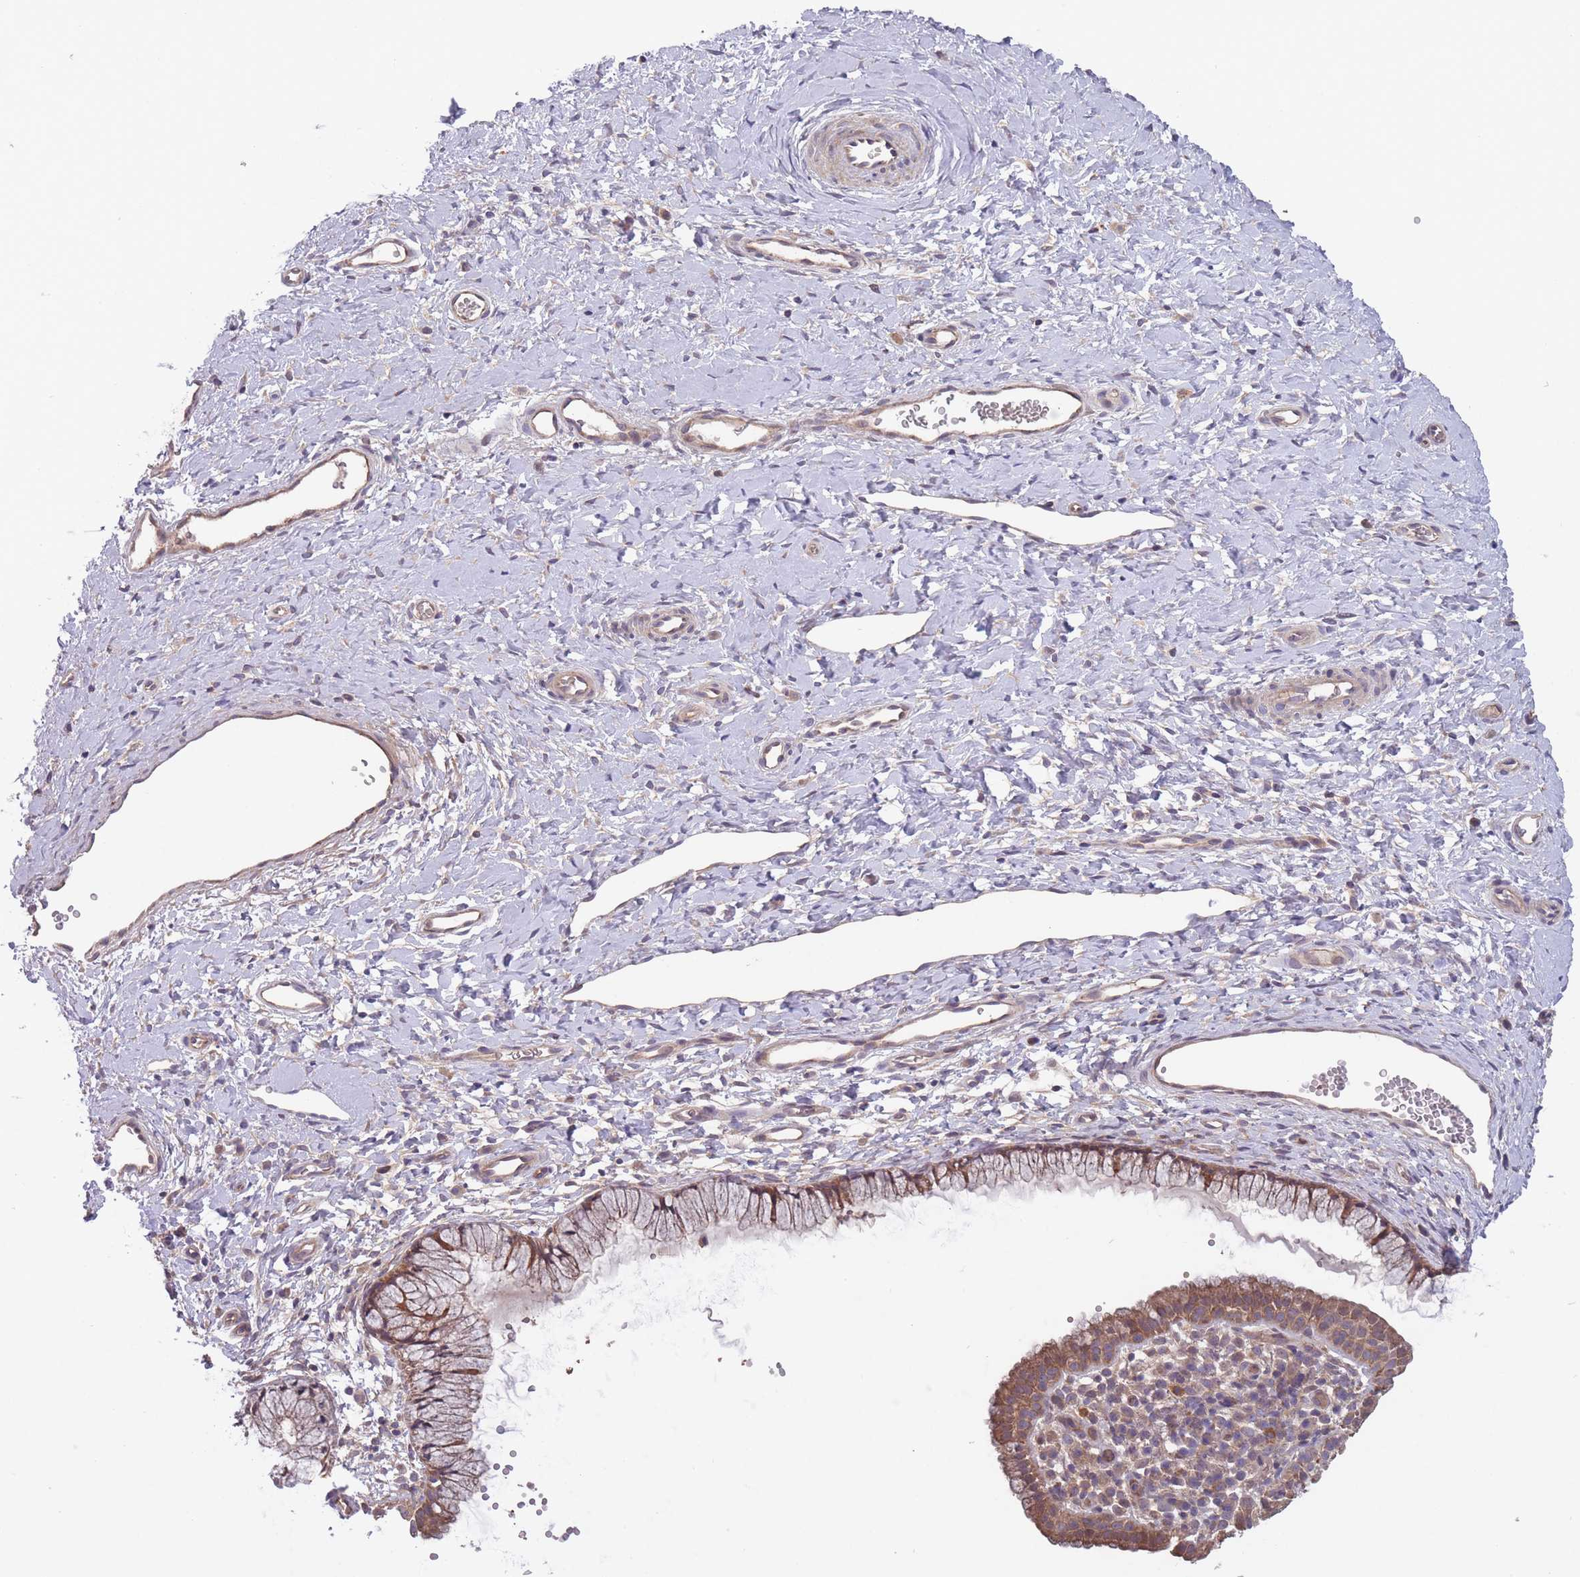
{"staining": {"intensity": "moderate", "quantity": "25%-75%", "location": "cytoplasmic/membranous"}, "tissue": "cervix", "cell_type": "Glandular cells", "image_type": "normal", "snomed": [{"axis": "morphology", "description": "Normal tissue, NOS"}, {"axis": "topography", "description": "Cervix"}], "caption": "Cervix was stained to show a protein in brown. There is medium levels of moderate cytoplasmic/membranous expression in about 25%-75% of glandular cells.", "gene": "ITPKC", "patient": {"sex": "female", "age": 36}}